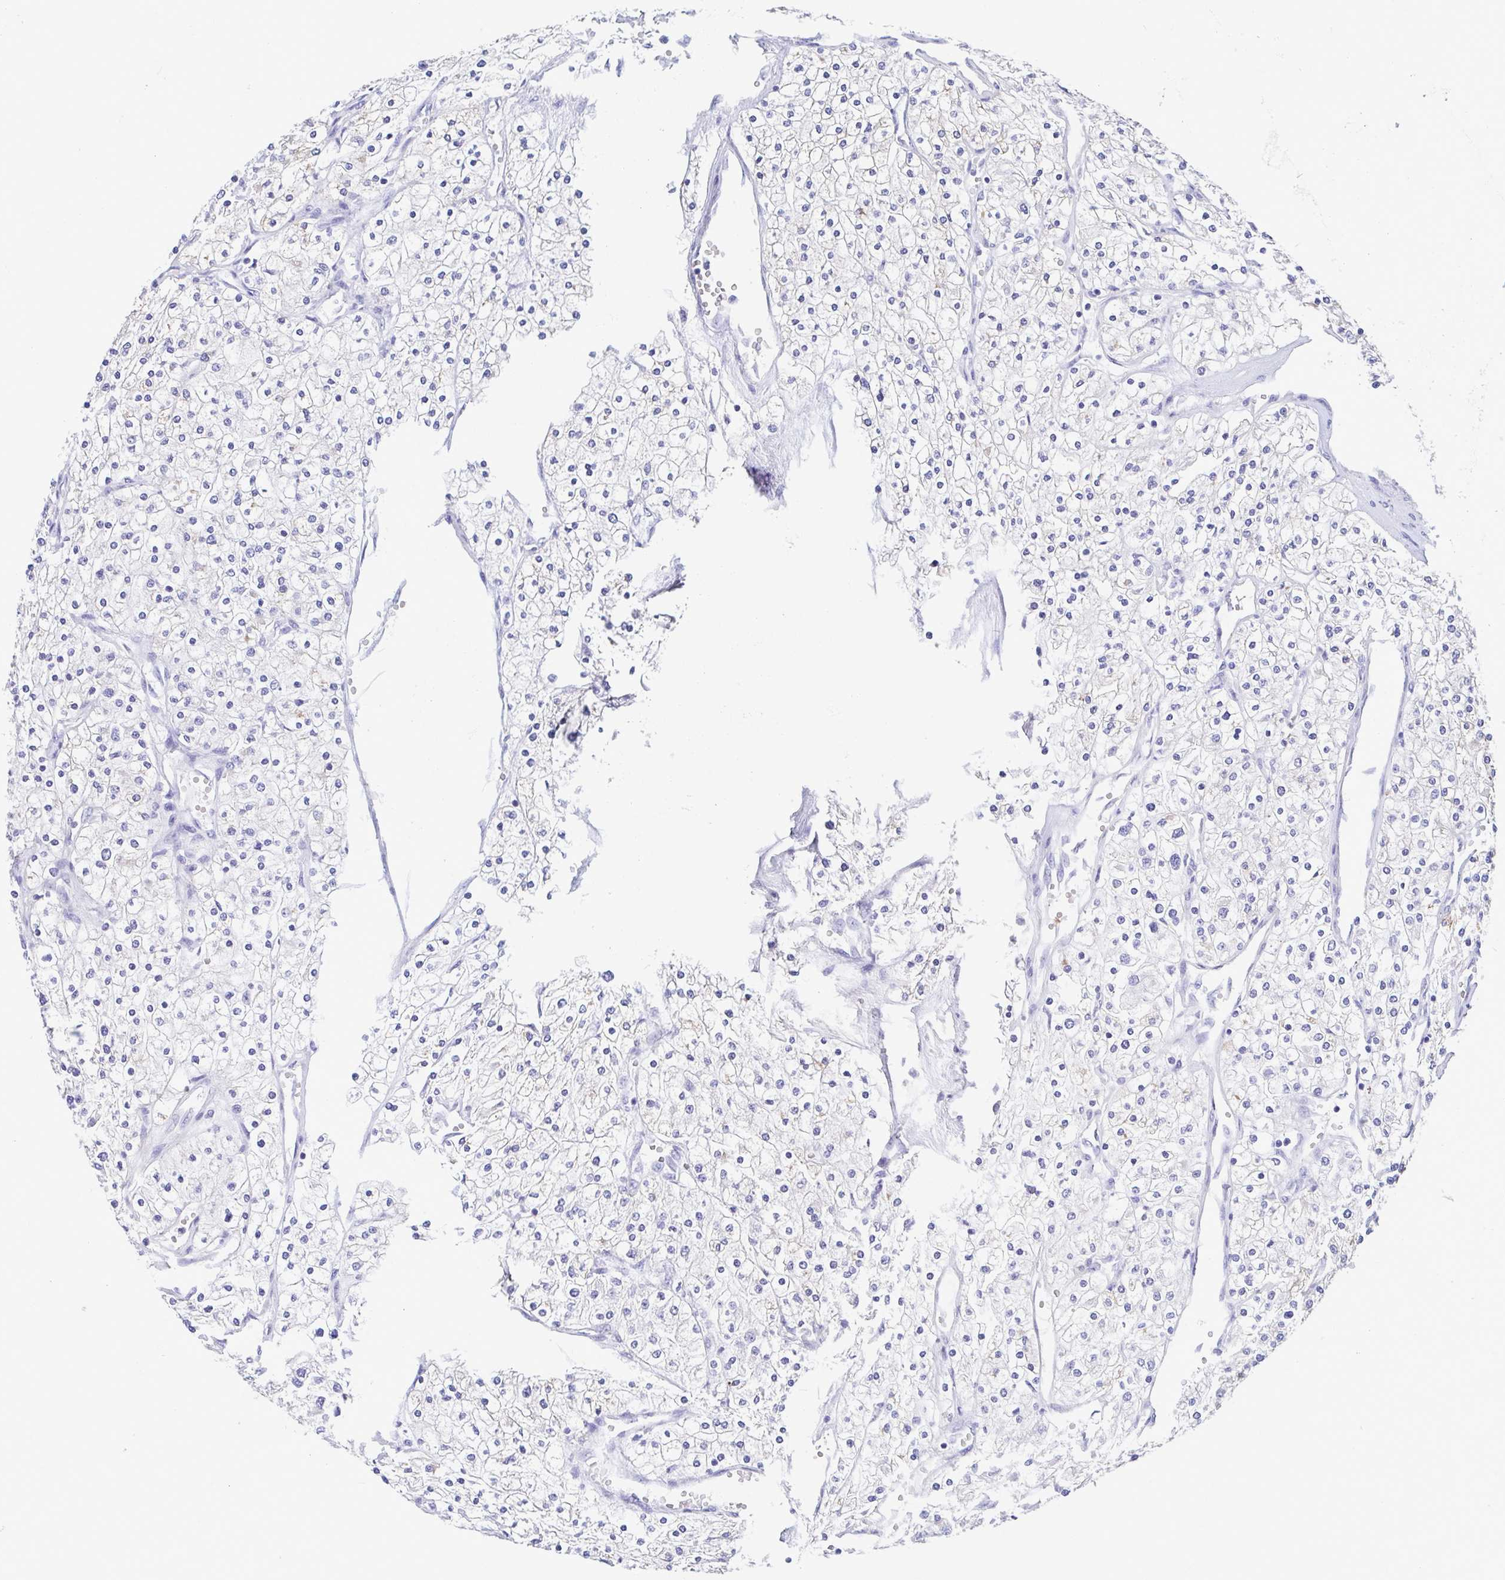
{"staining": {"intensity": "negative", "quantity": "none", "location": "none"}, "tissue": "renal cancer", "cell_type": "Tumor cells", "image_type": "cancer", "snomed": [{"axis": "morphology", "description": "Adenocarcinoma, NOS"}, {"axis": "topography", "description": "Kidney"}], "caption": "Immunohistochemistry of adenocarcinoma (renal) shows no staining in tumor cells.", "gene": "PERM1", "patient": {"sex": "male", "age": 80}}